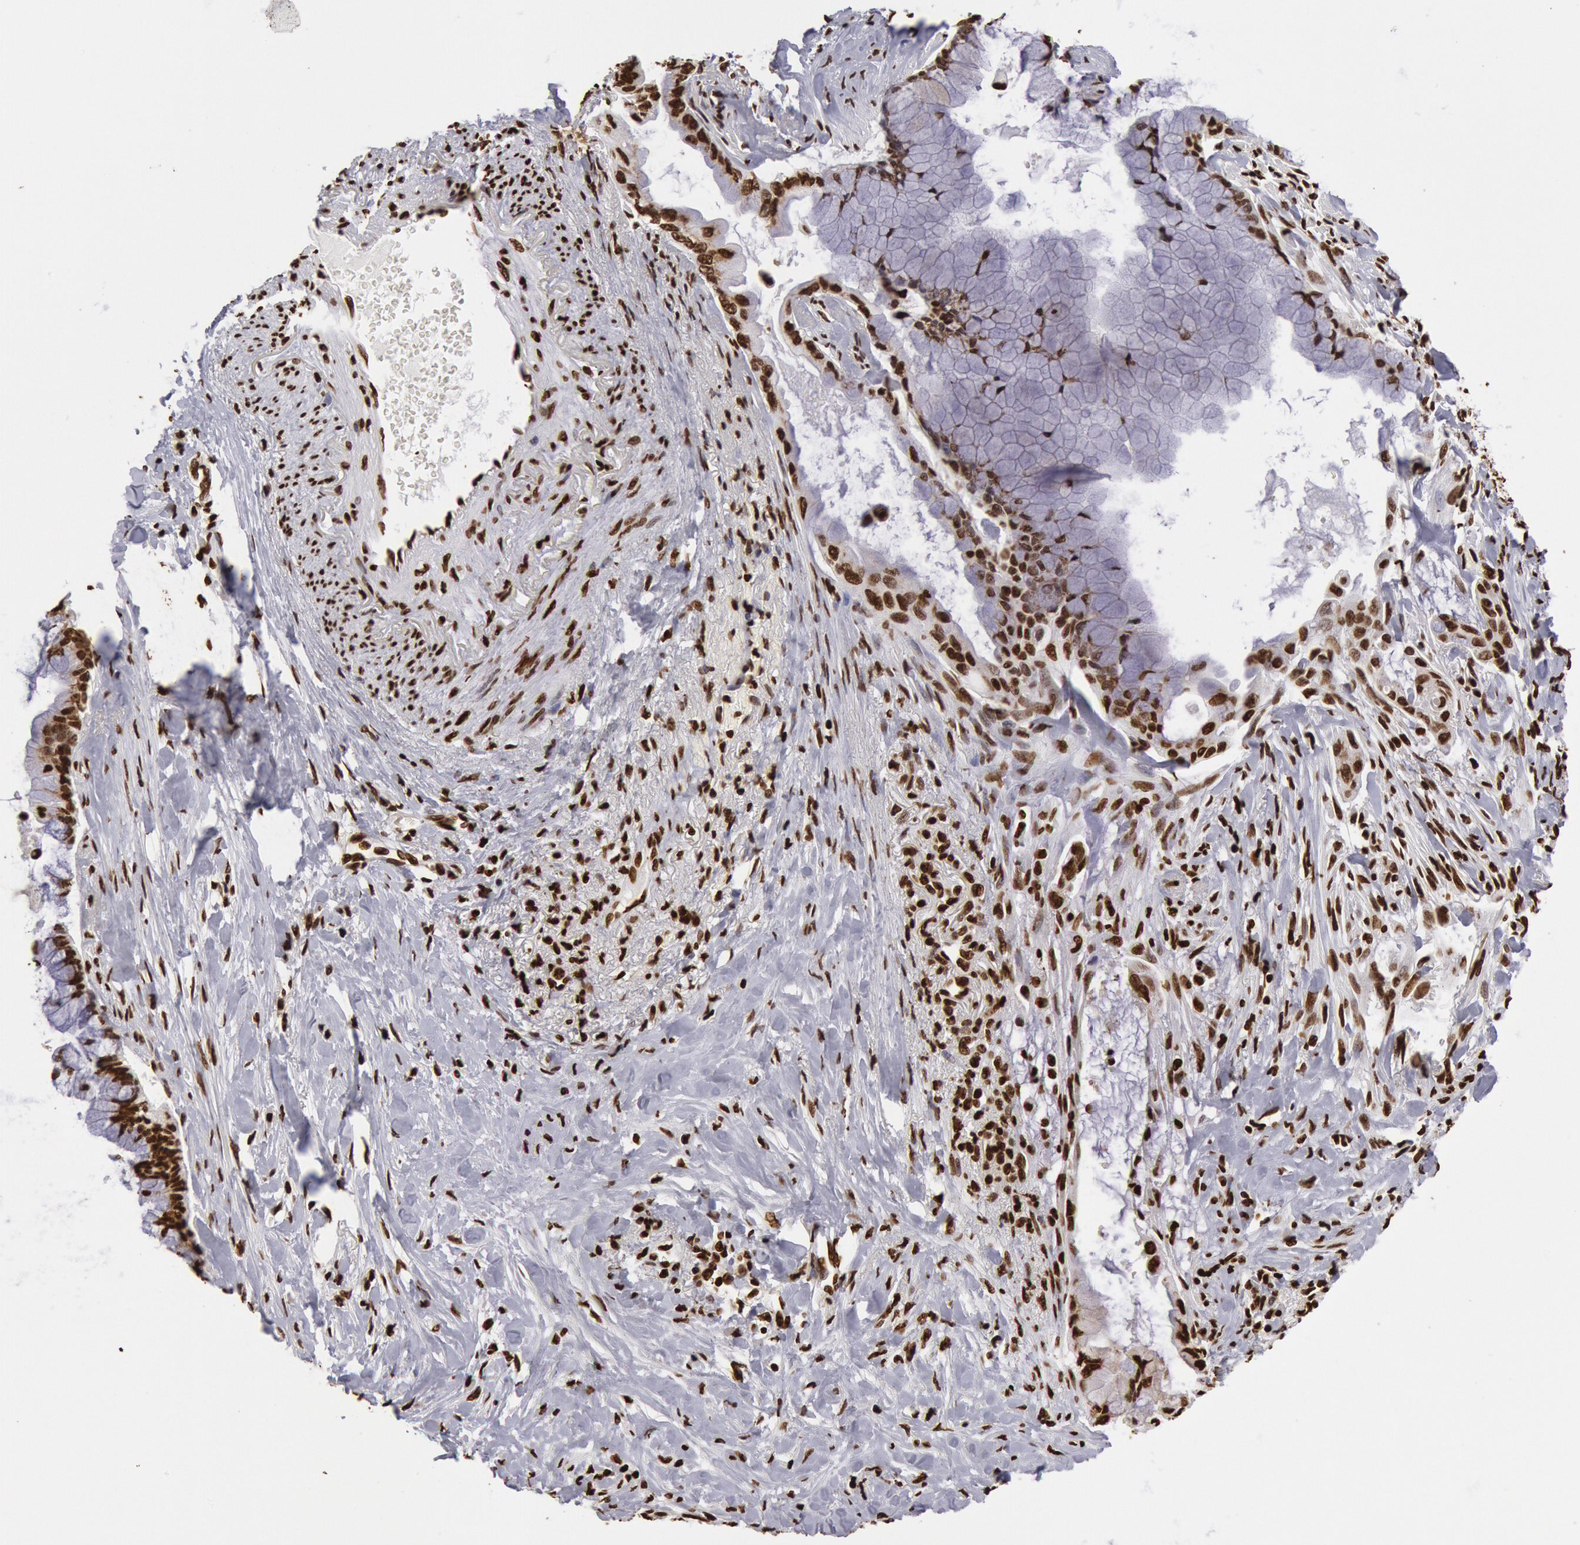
{"staining": {"intensity": "strong", "quantity": ">75%", "location": "nuclear"}, "tissue": "pancreatic cancer", "cell_type": "Tumor cells", "image_type": "cancer", "snomed": [{"axis": "morphology", "description": "Adenocarcinoma, NOS"}, {"axis": "topography", "description": "Pancreas"}], "caption": "Pancreatic adenocarcinoma was stained to show a protein in brown. There is high levels of strong nuclear positivity in about >75% of tumor cells.", "gene": "H3-4", "patient": {"sex": "male", "age": 59}}